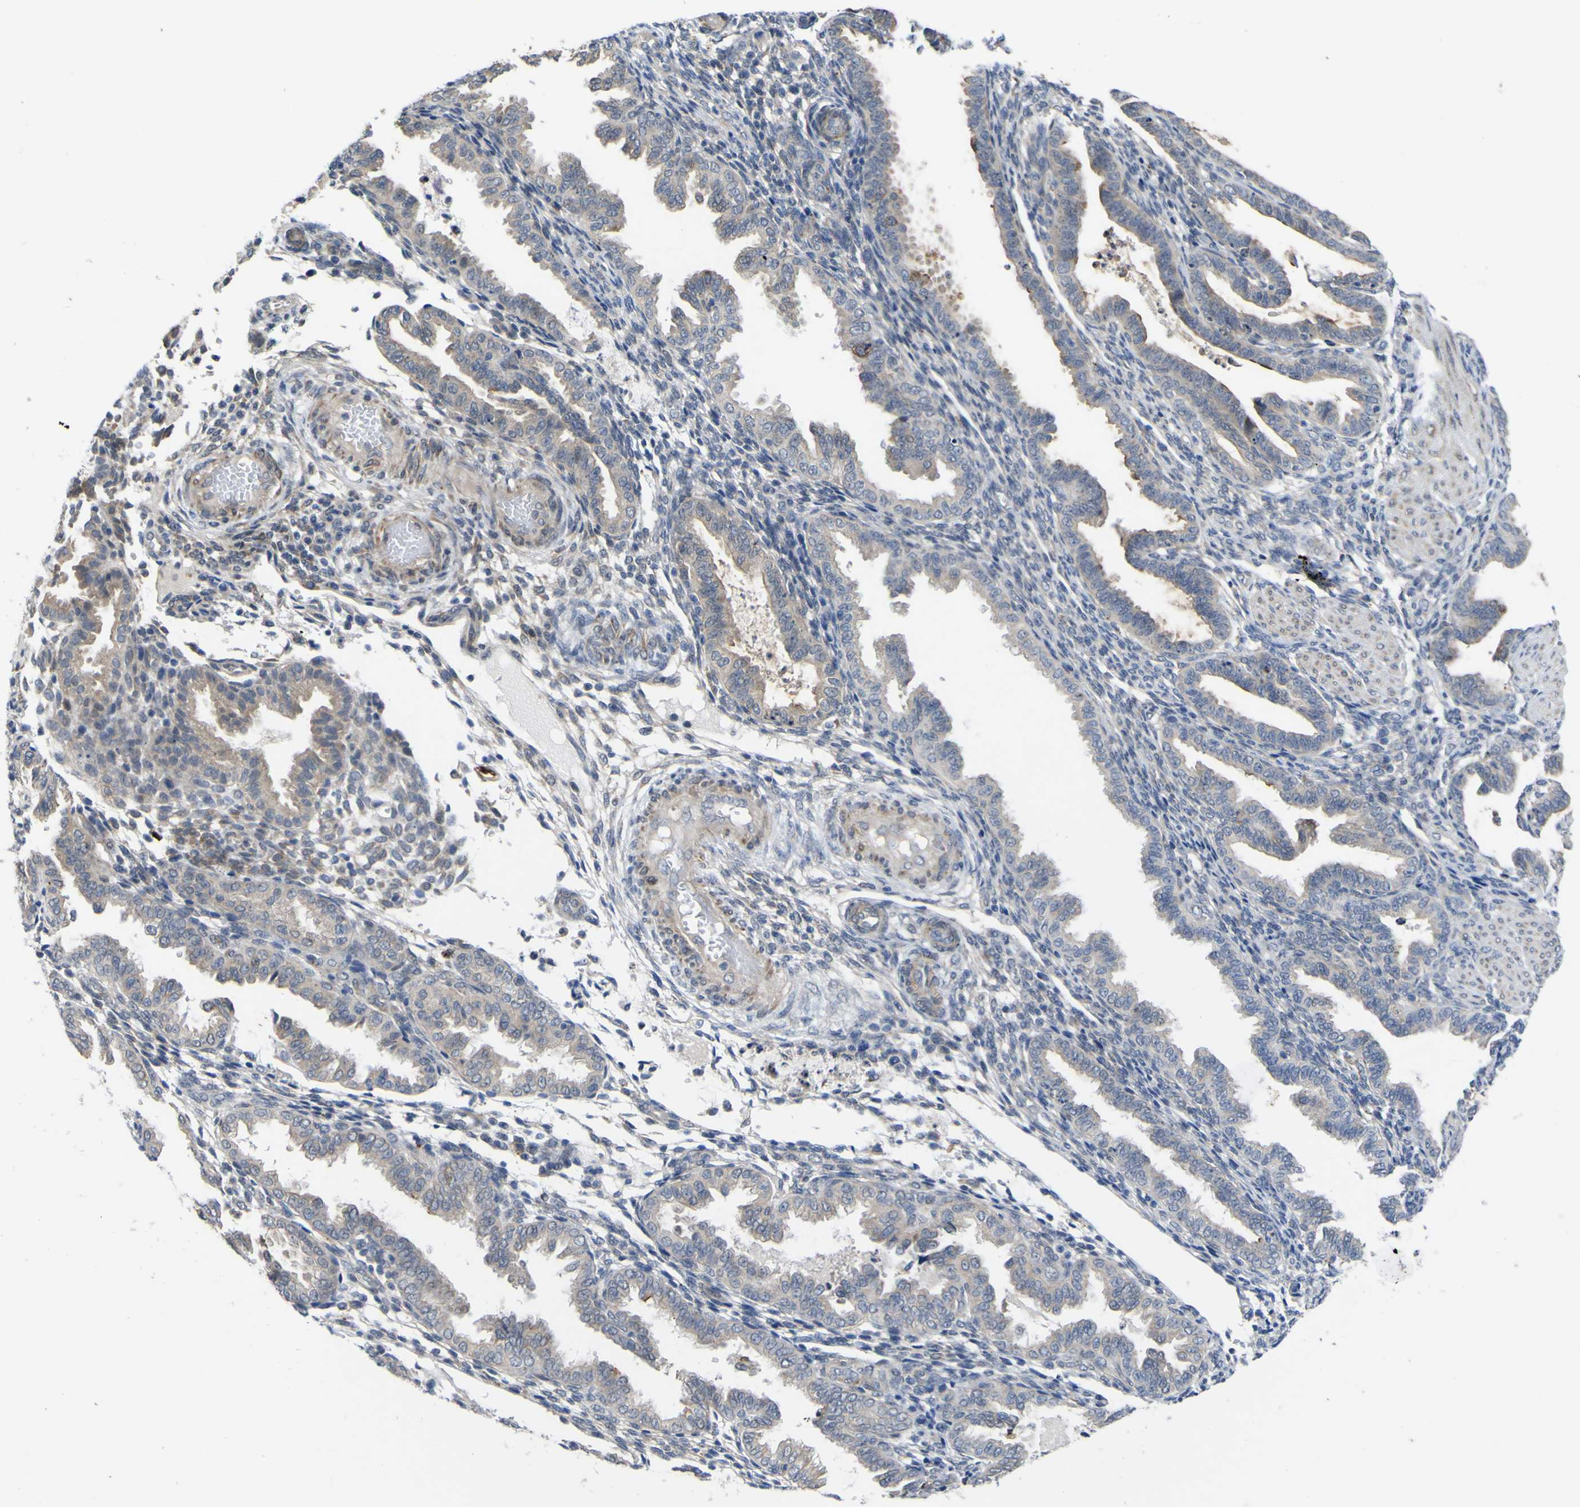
{"staining": {"intensity": "negative", "quantity": "none", "location": "none"}, "tissue": "endometrium", "cell_type": "Cells in endometrial stroma", "image_type": "normal", "snomed": [{"axis": "morphology", "description": "Normal tissue, NOS"}, {"axis": "topography", "description": "Endometrium"}], "caption": "Protein analysis of benign endometrium demonstrates no significant staining in cells in endometrial stroma. (Immunohistochemistry, brightfield microscopy, high magnification).", "gene": "TNFRSF11A", "patient": {"sex": "female", "age": 33}}